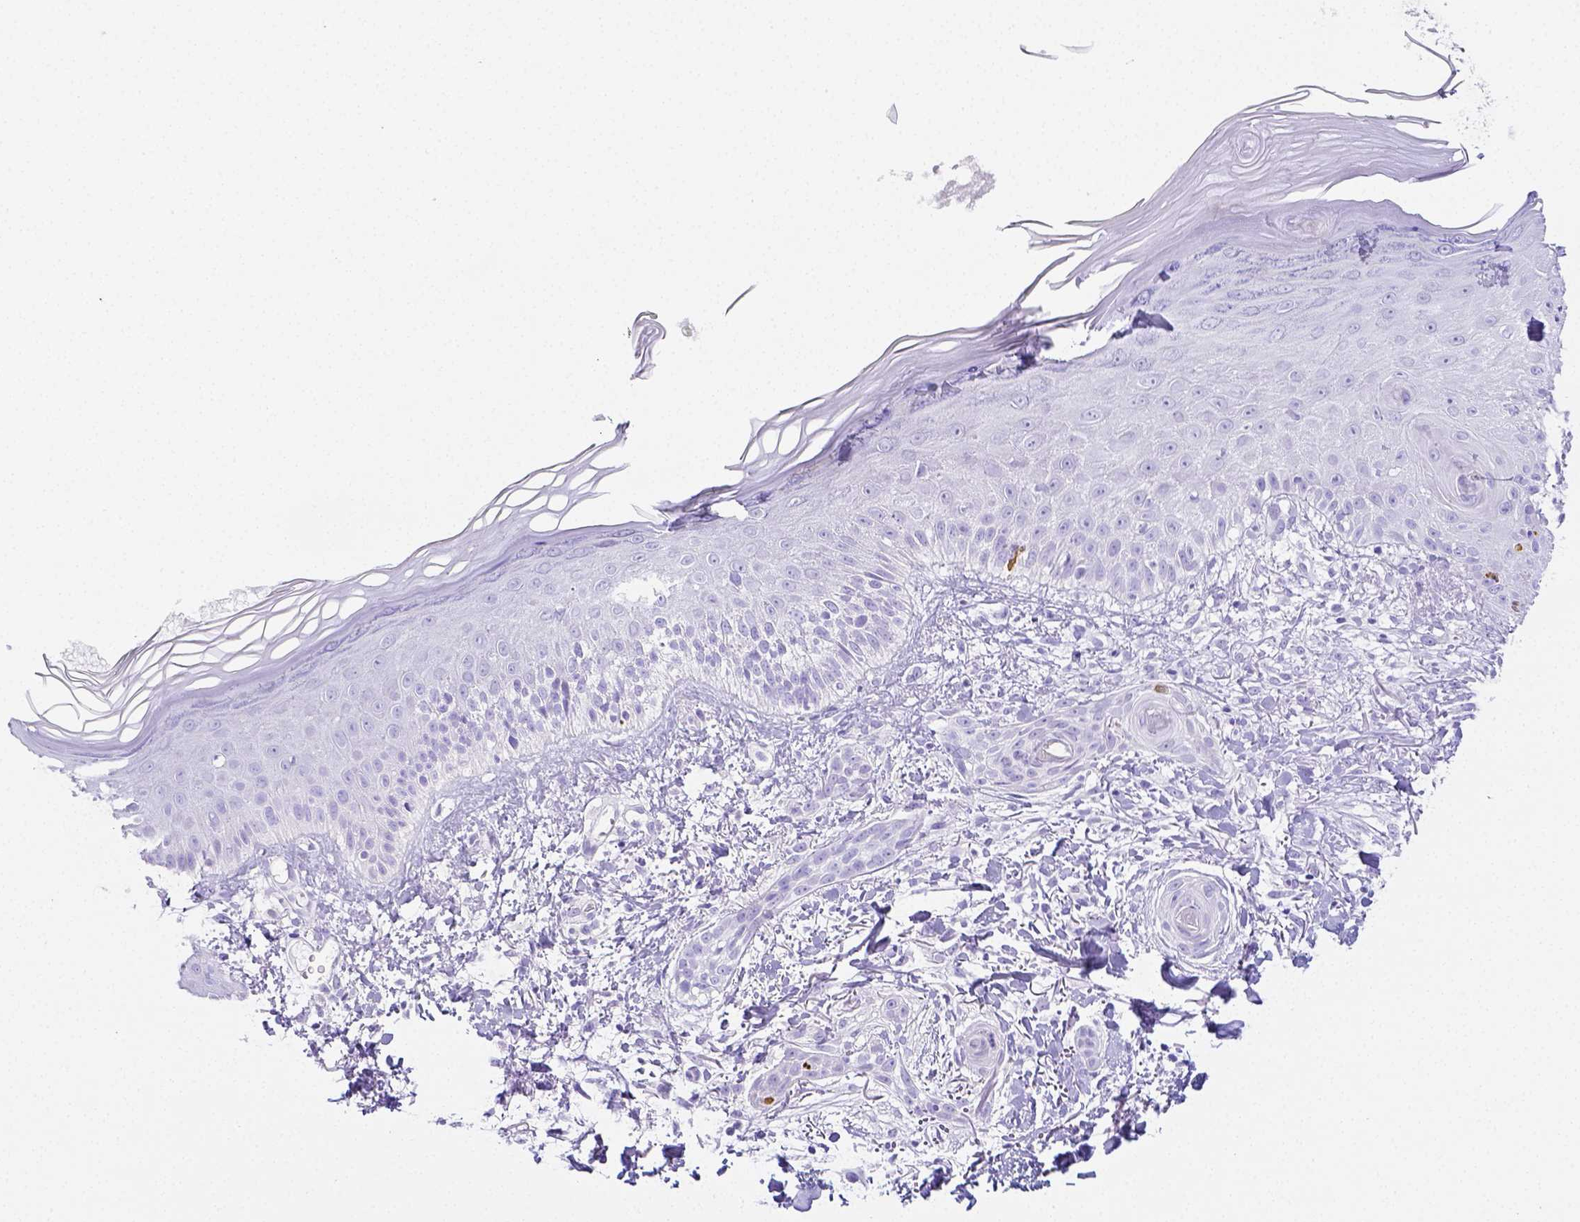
{"staining": {"intensity": "negative", "quantity": "none", "location": "none"}, "tissue": "skin cancer", "cell_type": "Tumor cells", "image_type": "cancer", "snomed": [{"axis": "morphology", "description": "Basal cell carcinoma"}, {"axis": "morphology", "description": "BCC, high aggressive"}, {"axis": "topography", "description": "Skin"}], "caption": "DAB (3,3'-diaminobenzidine) immunohistochemical staining of human skin bcc,  high aggressive demonstrates no significant expression in tumor cells. (DAB IHC visualized using brightfield microscopy, high magnification).", "gene": "ARHGAP36", "patient": {"sex": "male", "age": 64}}